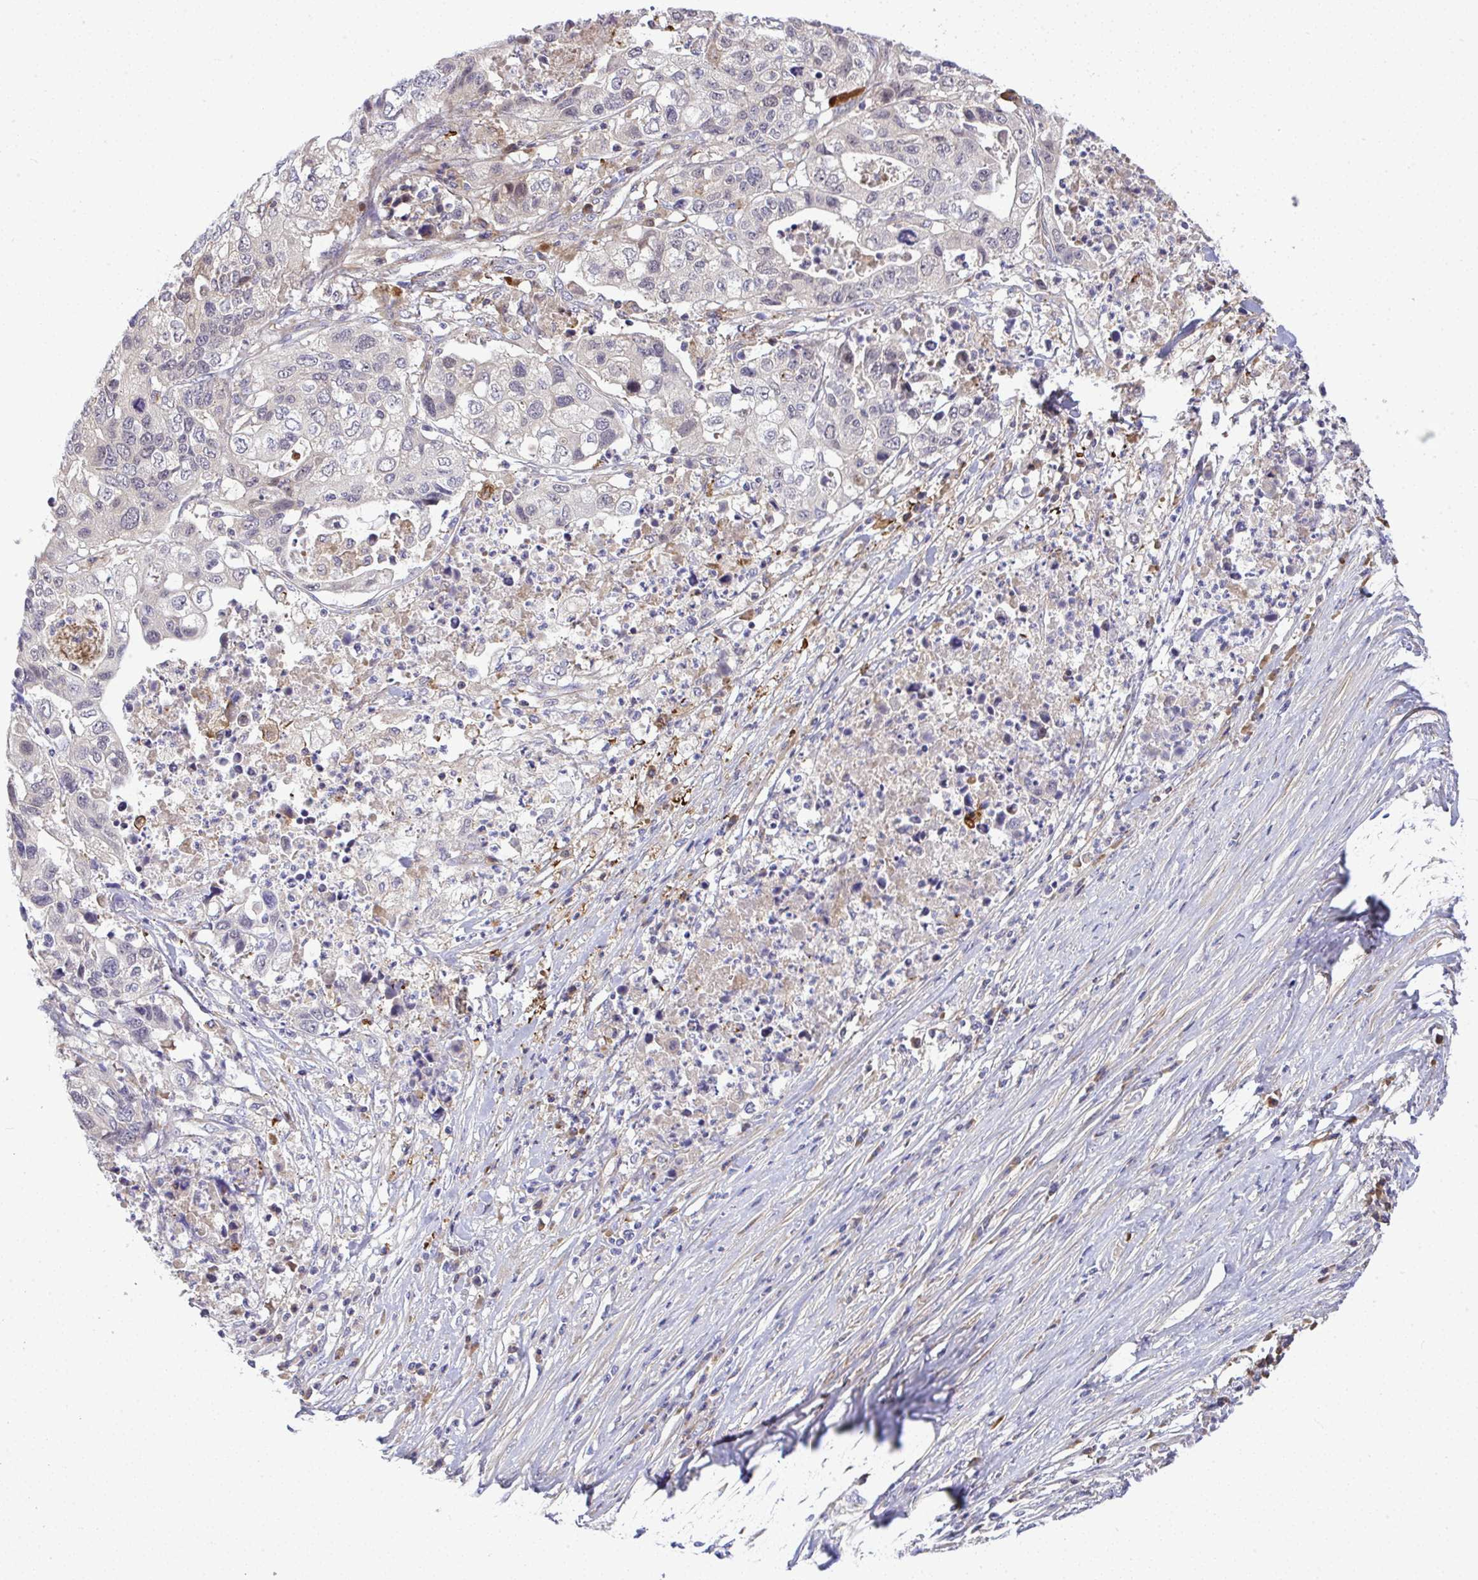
{"staining": {"intensity": "negative", "quantity": "none", "location": "none"}, "tissue": "stomach cancer", "cell_type": "Tumor cells", "image_type": "cancer", "snomed": [{"axis": "morphology", "description": "Adenocarcinoma, NOS"}, {"axis": "topography", "description": "Stomach, upper"}], "caption": "A micrograph of stomach adenocarcinoma stained for a protein reveals no brown staining in tumor cells.", "gene": "GRID2", "patient": {"sex": "female", "age": 67}}